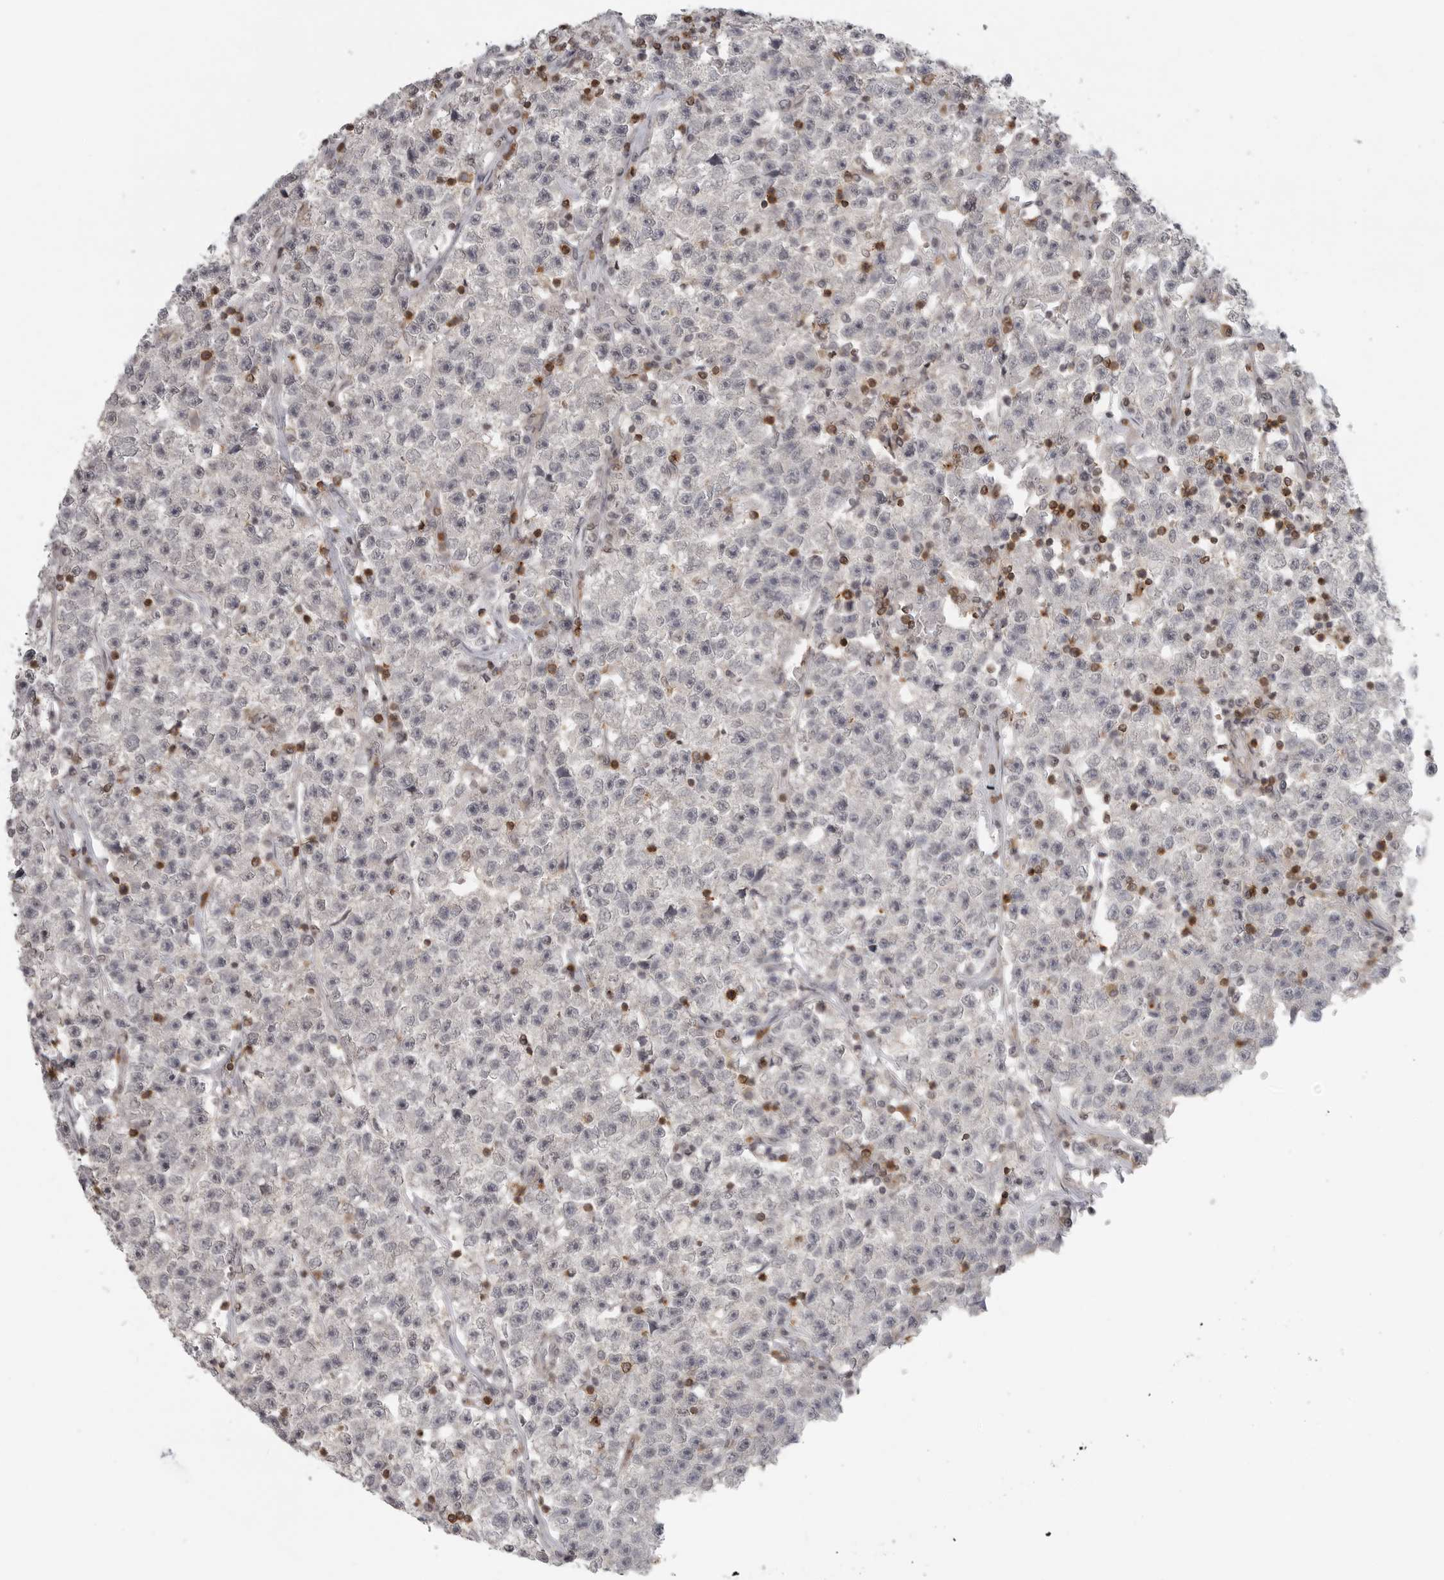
{"staining": {"intensity": "negative", "quantity": "none", "location": "none"}, "tissue": "testis cancer", "cell_type": "Tumor cells", "image_type": "cancer", "snomed": [{"axis": "morphology", "description": "Seminoma, NOS"}, {"axis": "topography", "description": "Testis"}], "caption": "IHC histopathology image of neoplastic tissue: testis cancer stained with DAB exhibits no significant protein positivity in tumor cells.", "gene": "SH3KBP1", "patient": {"sex": "male", "age": 22}}